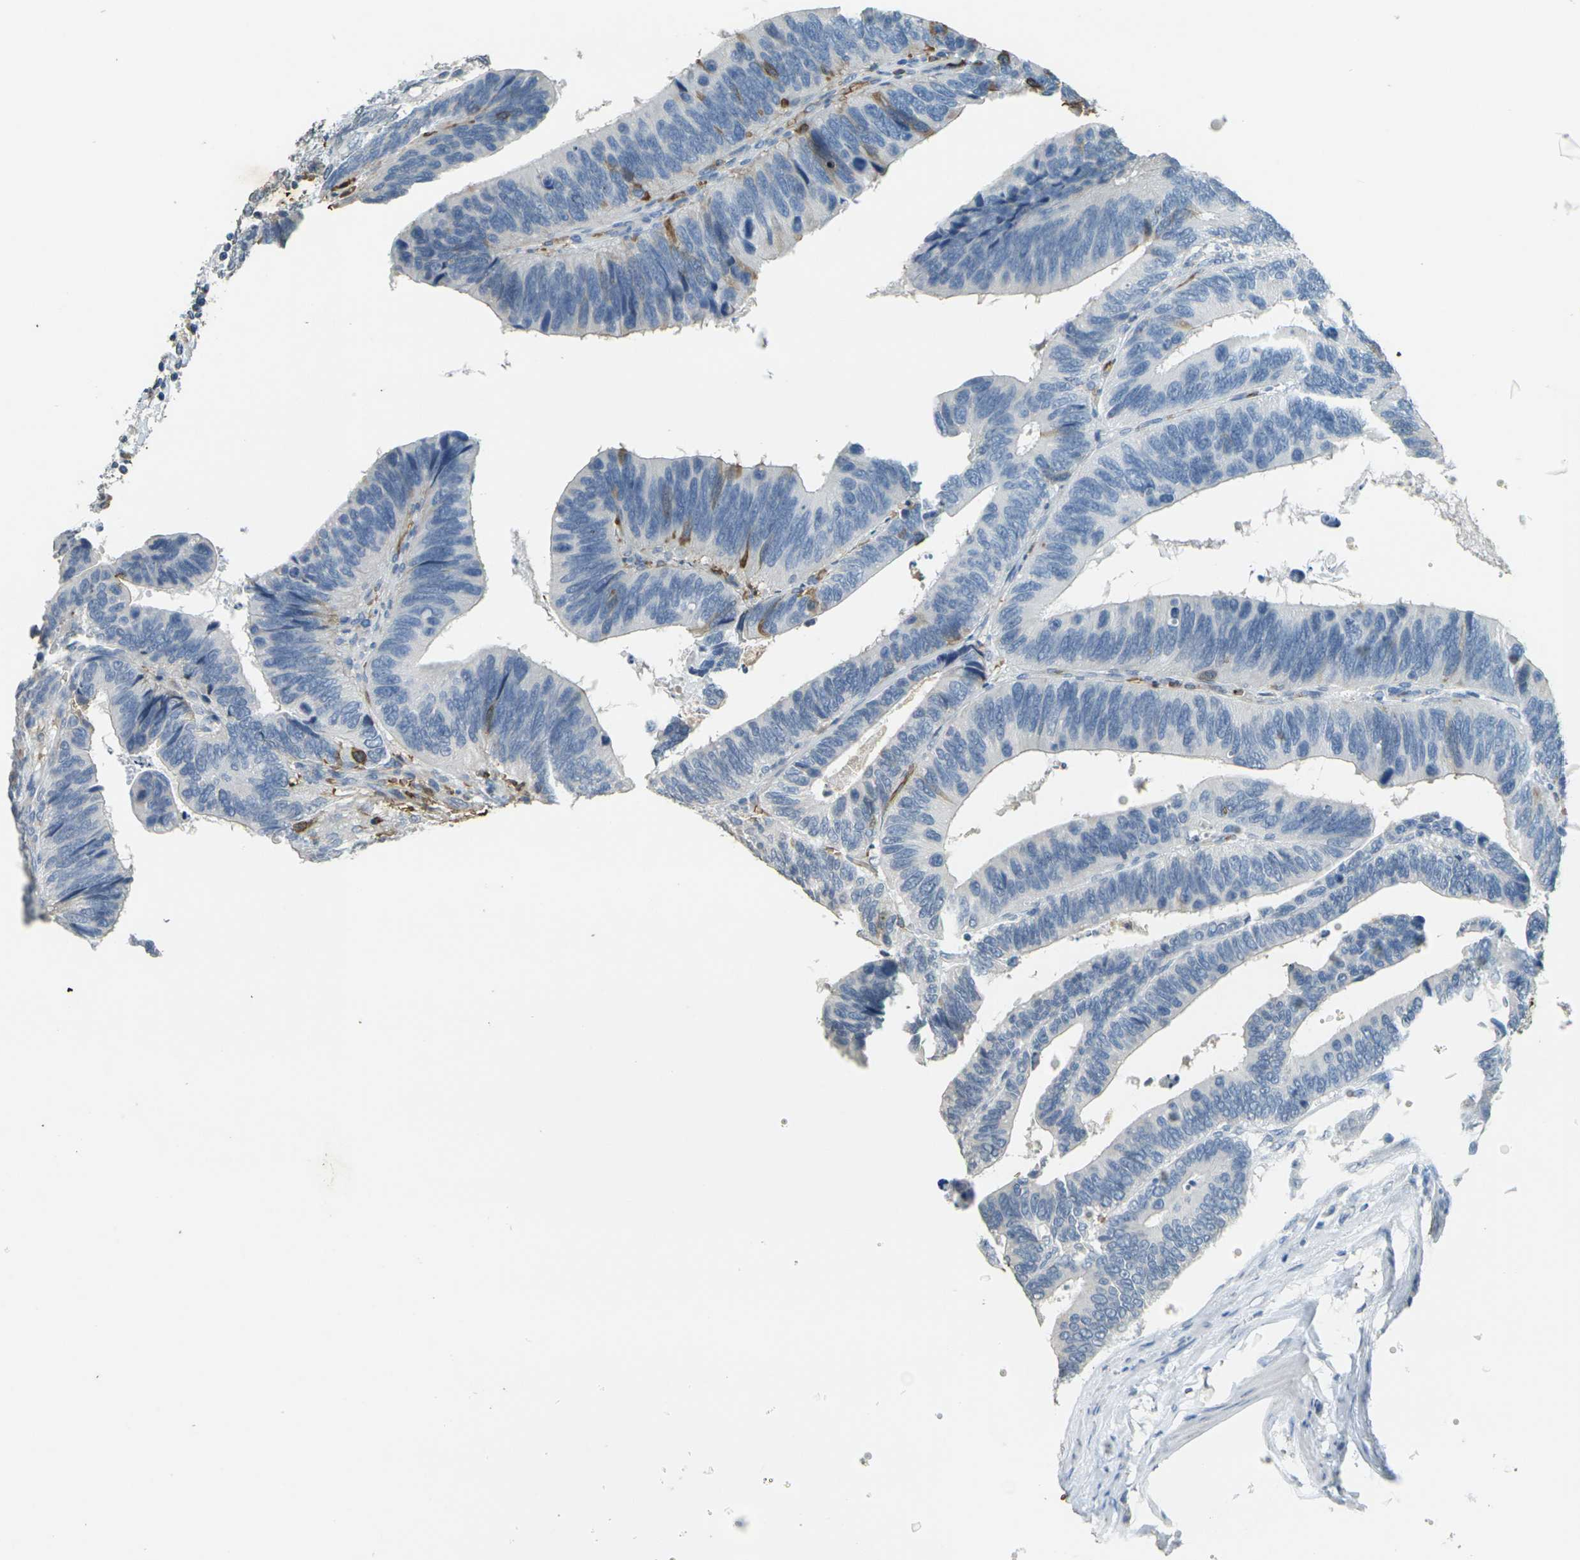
{"staining": {"intensity": "weak", "quantity": "<25%", "location": "cytoplasmic/membranous"}, "tissue": "colorectal cancer", "cell_type": "Tumor cells", "image_type": "cancer", "snomed": [{"axis": "morphology", "description": "Adenocarcinoma, NOS"}, {"axis": "topography", "description": "Colon"}], "caption": "A micrograph of colorectal cancer stained for a protein shows no brown staining in tumor cells. (IHC, brightfield microscopy, high magnification).", "gene": "HBB", "patient": {"sex": "male", "age": 72}}